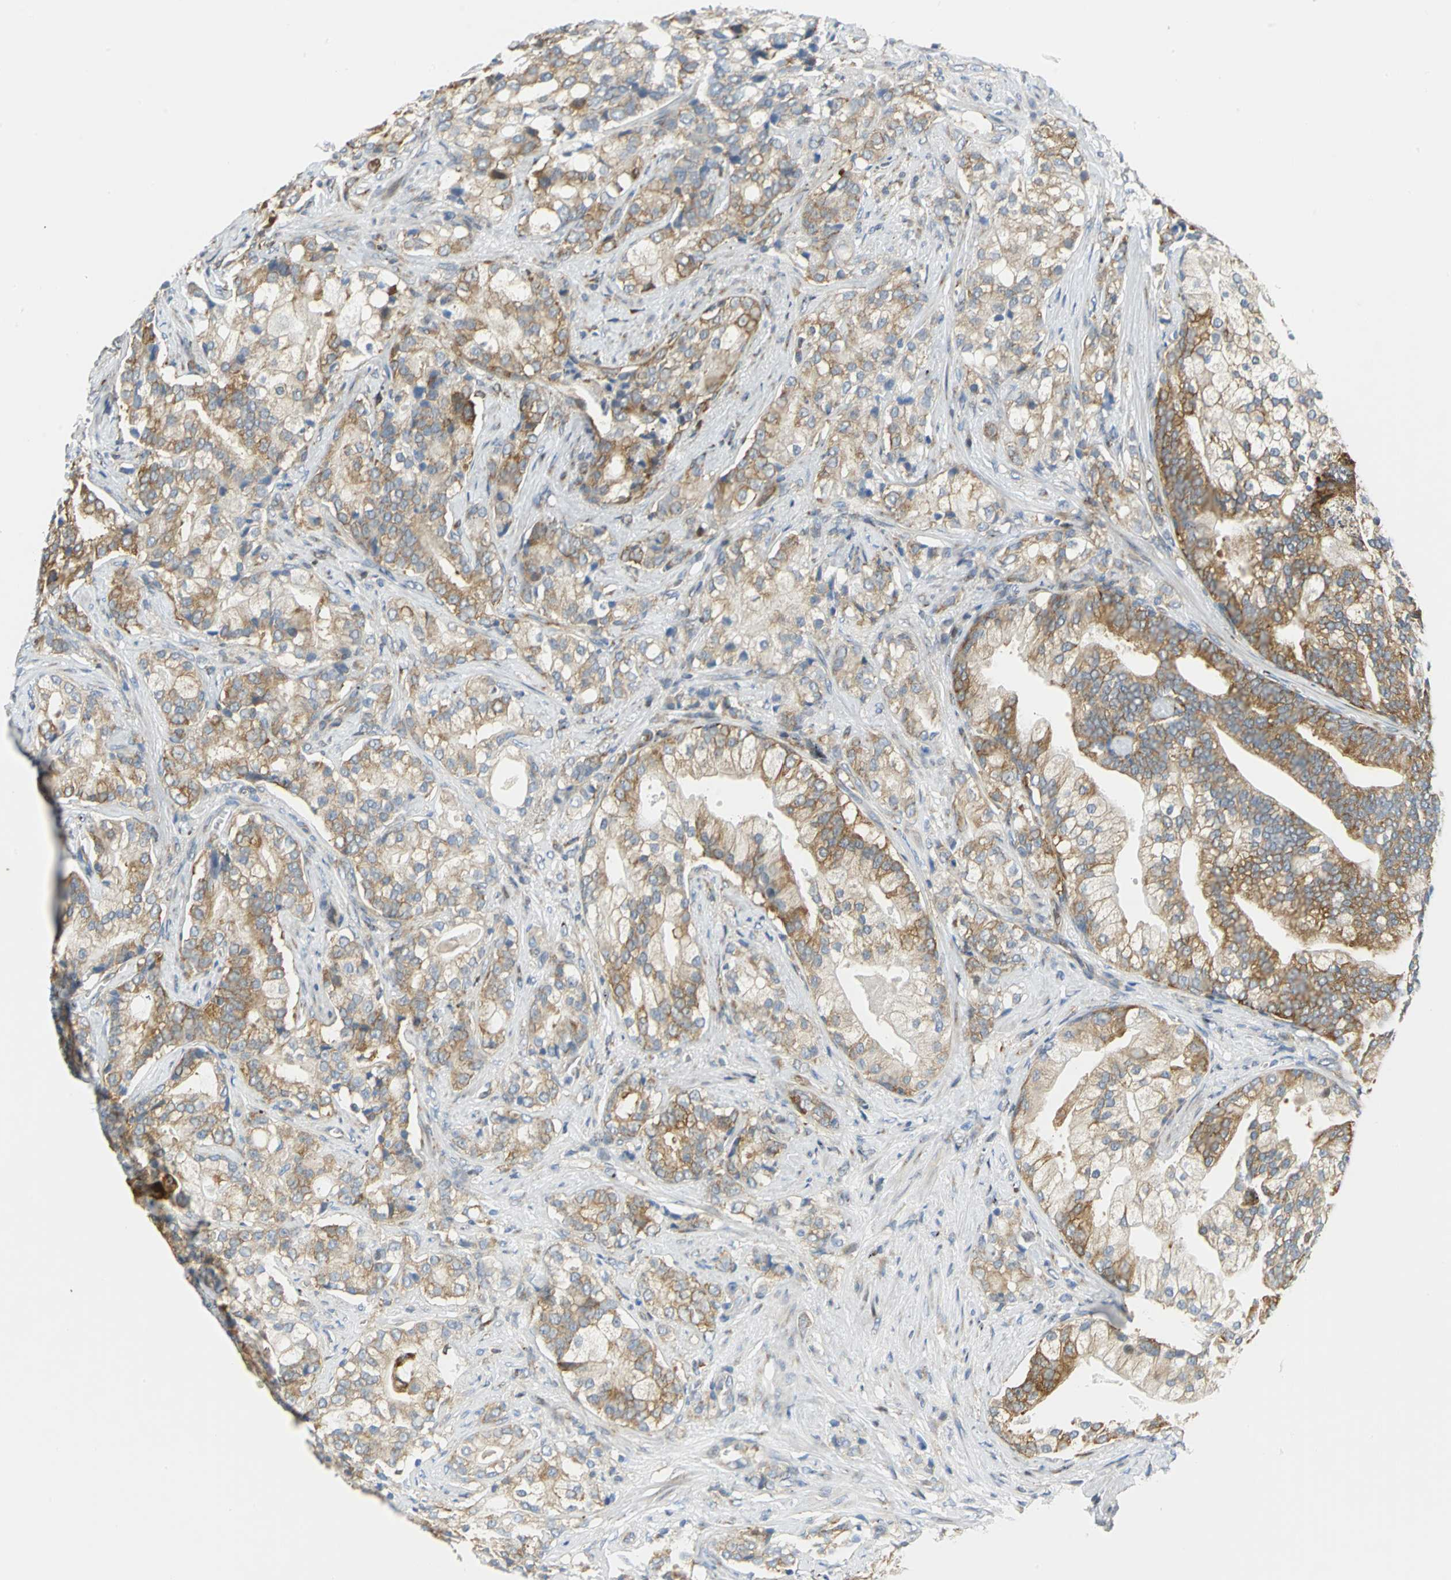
{"staining": {"intensity": "moderate", "quantity": ">75%", "location": "cytoplasmic/membranous"}, "tissue": "prostate cancer", "cell_type": "Tumor cells", "image_type": "cancer", "snomed": [{"axis": "morphology", "description": "Adenocarcinoma, Low grade"}, {"axis": "topography", "description": "Prostate"}], "caption": "Tumor cells show medium levels of moderate cytoplasmic/membranous staining in approximately >75% of cells in human adenocarcinoma (low-grade) (prostate). Using DAB (3,3'-diaminobenzidine) (brown) and hematoxylin (blue) stains, captured at high magnification using brightfield microscopy.", "gene": "YBX1", "patient": {"sex": "male", "age": 58}}